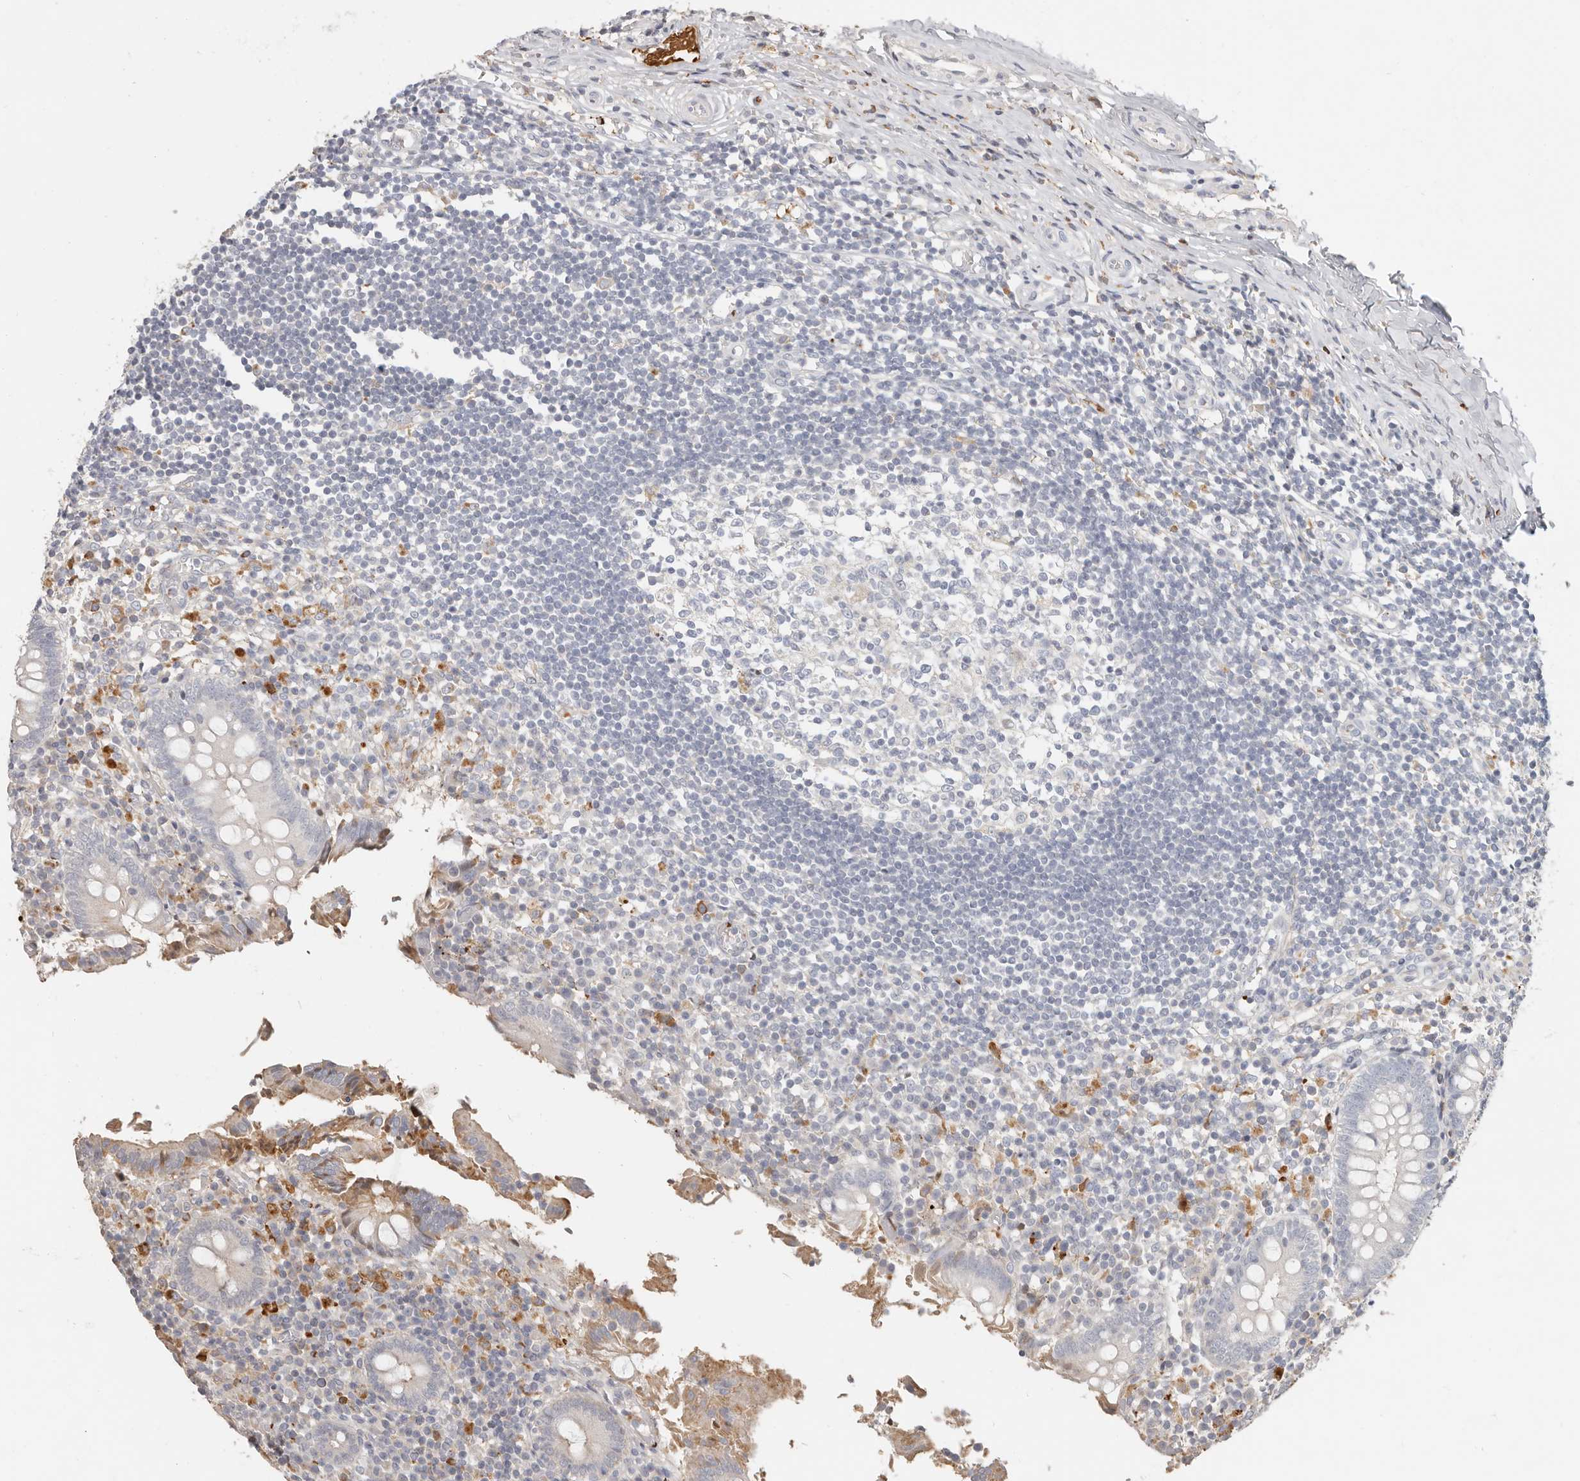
{"staining": {"intensity": "weak", "quantity": "<25%", "location": "cytoplasmic/membranous"}, "tissue": "appendix", "cell_type": "Glandular cells", "image_type": "normal", "snomed": [{"axis": "morphology", "description": "Normal tissue, NOS"}, {"axis": "topography", "description": "Appendix"}], "caption": "DAB immunohistochemical staining of normal appendix displays no significant expression in glandular cells.", "gene": "MTFR2", "patient": {"sex": "female", "age": 17}}